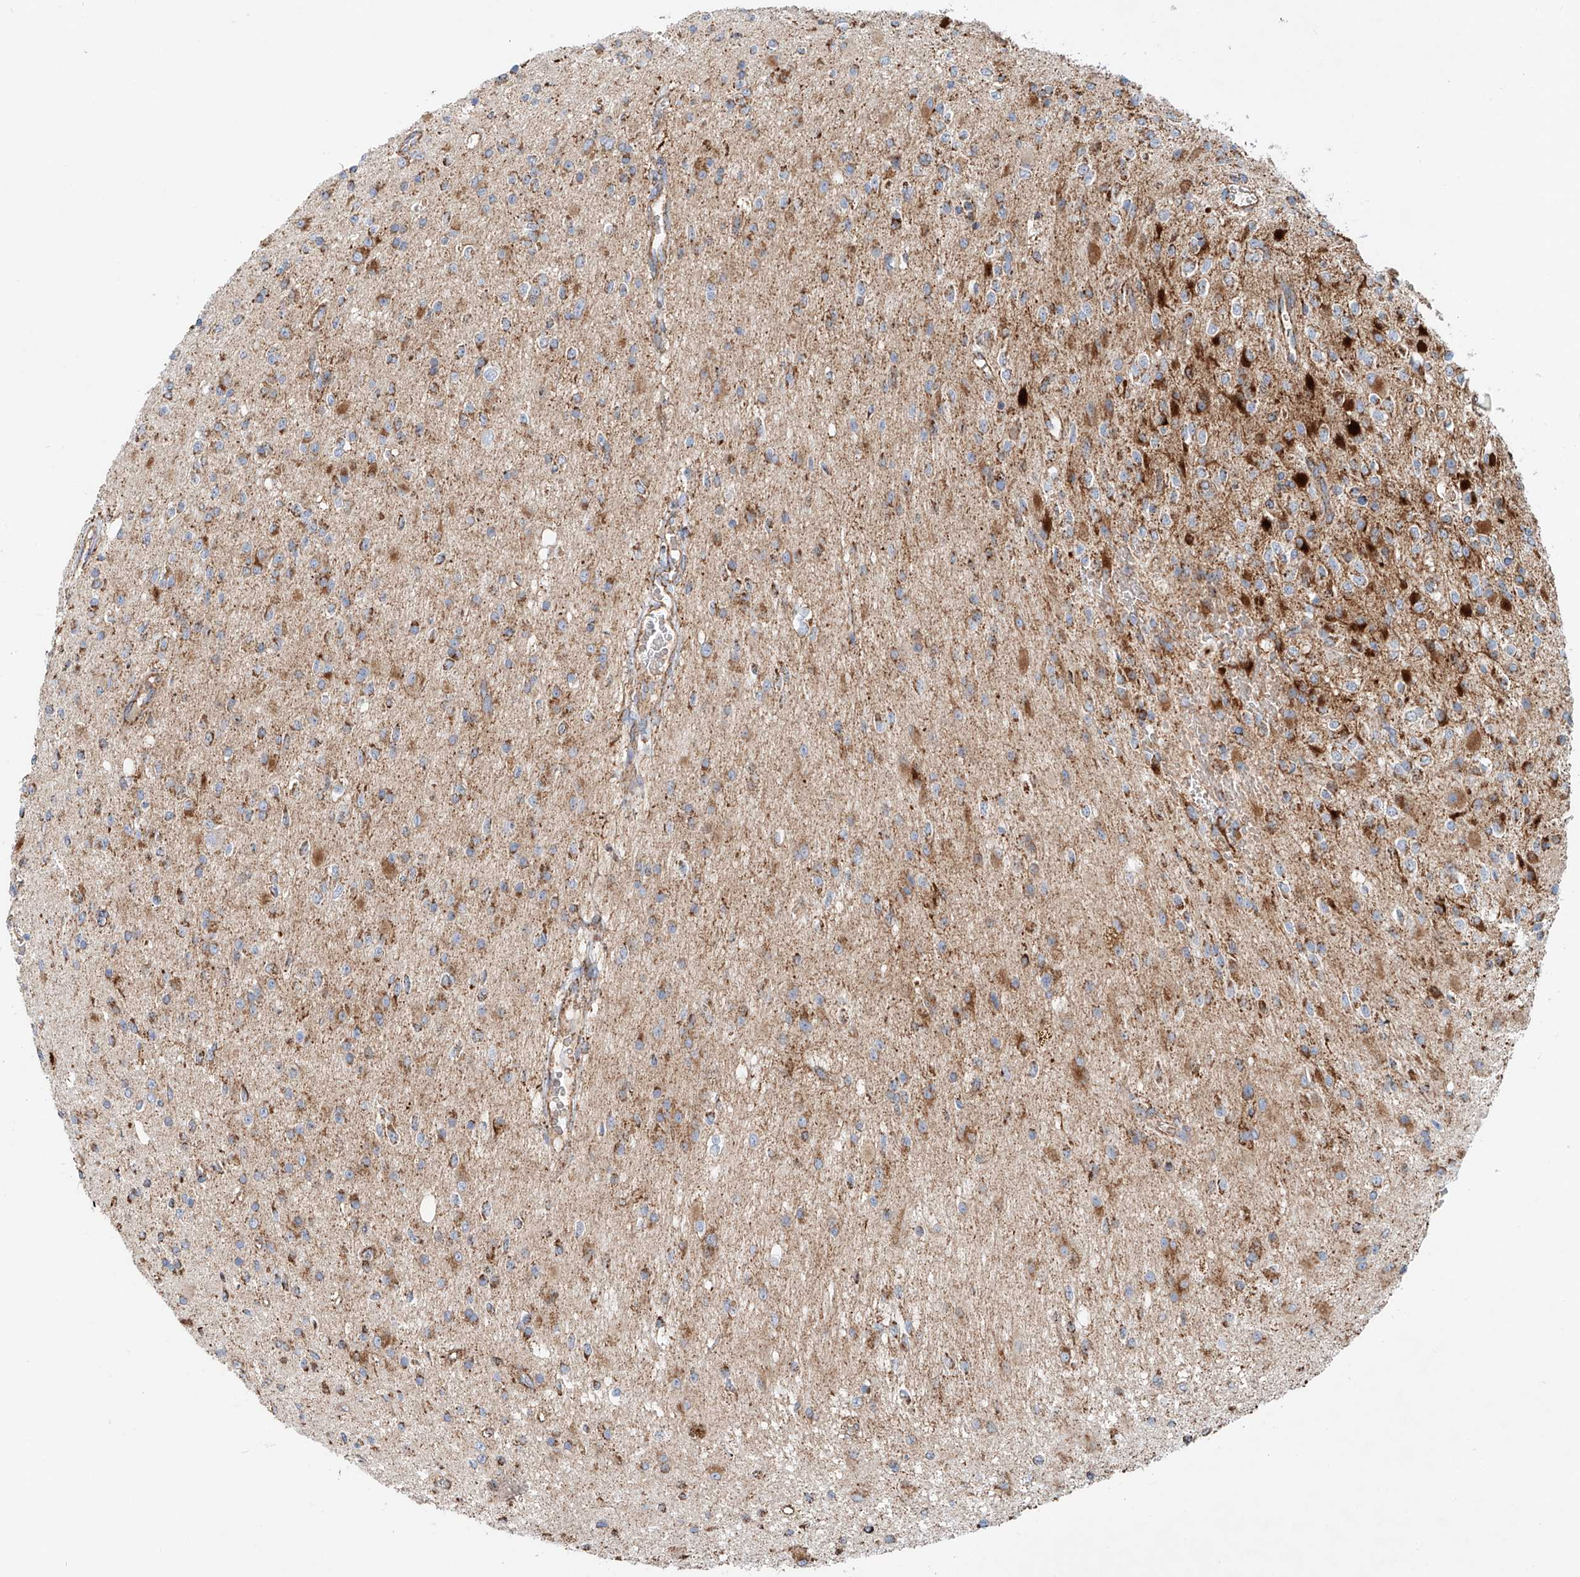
{"staining": {"intensity": "moderate", "quantity": ">75%", "location": "cytoplasmic/membranous"}, "tissue": "glioma", "cell_type": "Tumor cells", "image_type": "cancer", "snomed": [{"axis": "morphology", "description": "Glioma, malignant, High grade"}, {"axis": "topography", "description": "Brain"}], "caption": "Immunohistochemical staining of glioma reveals medium levels of moderate cytoplasmic/membranous protein expression in about >75% of tumor cells.", "gene": "CARD10", "patient": {"sex": "male", "age": 34}}